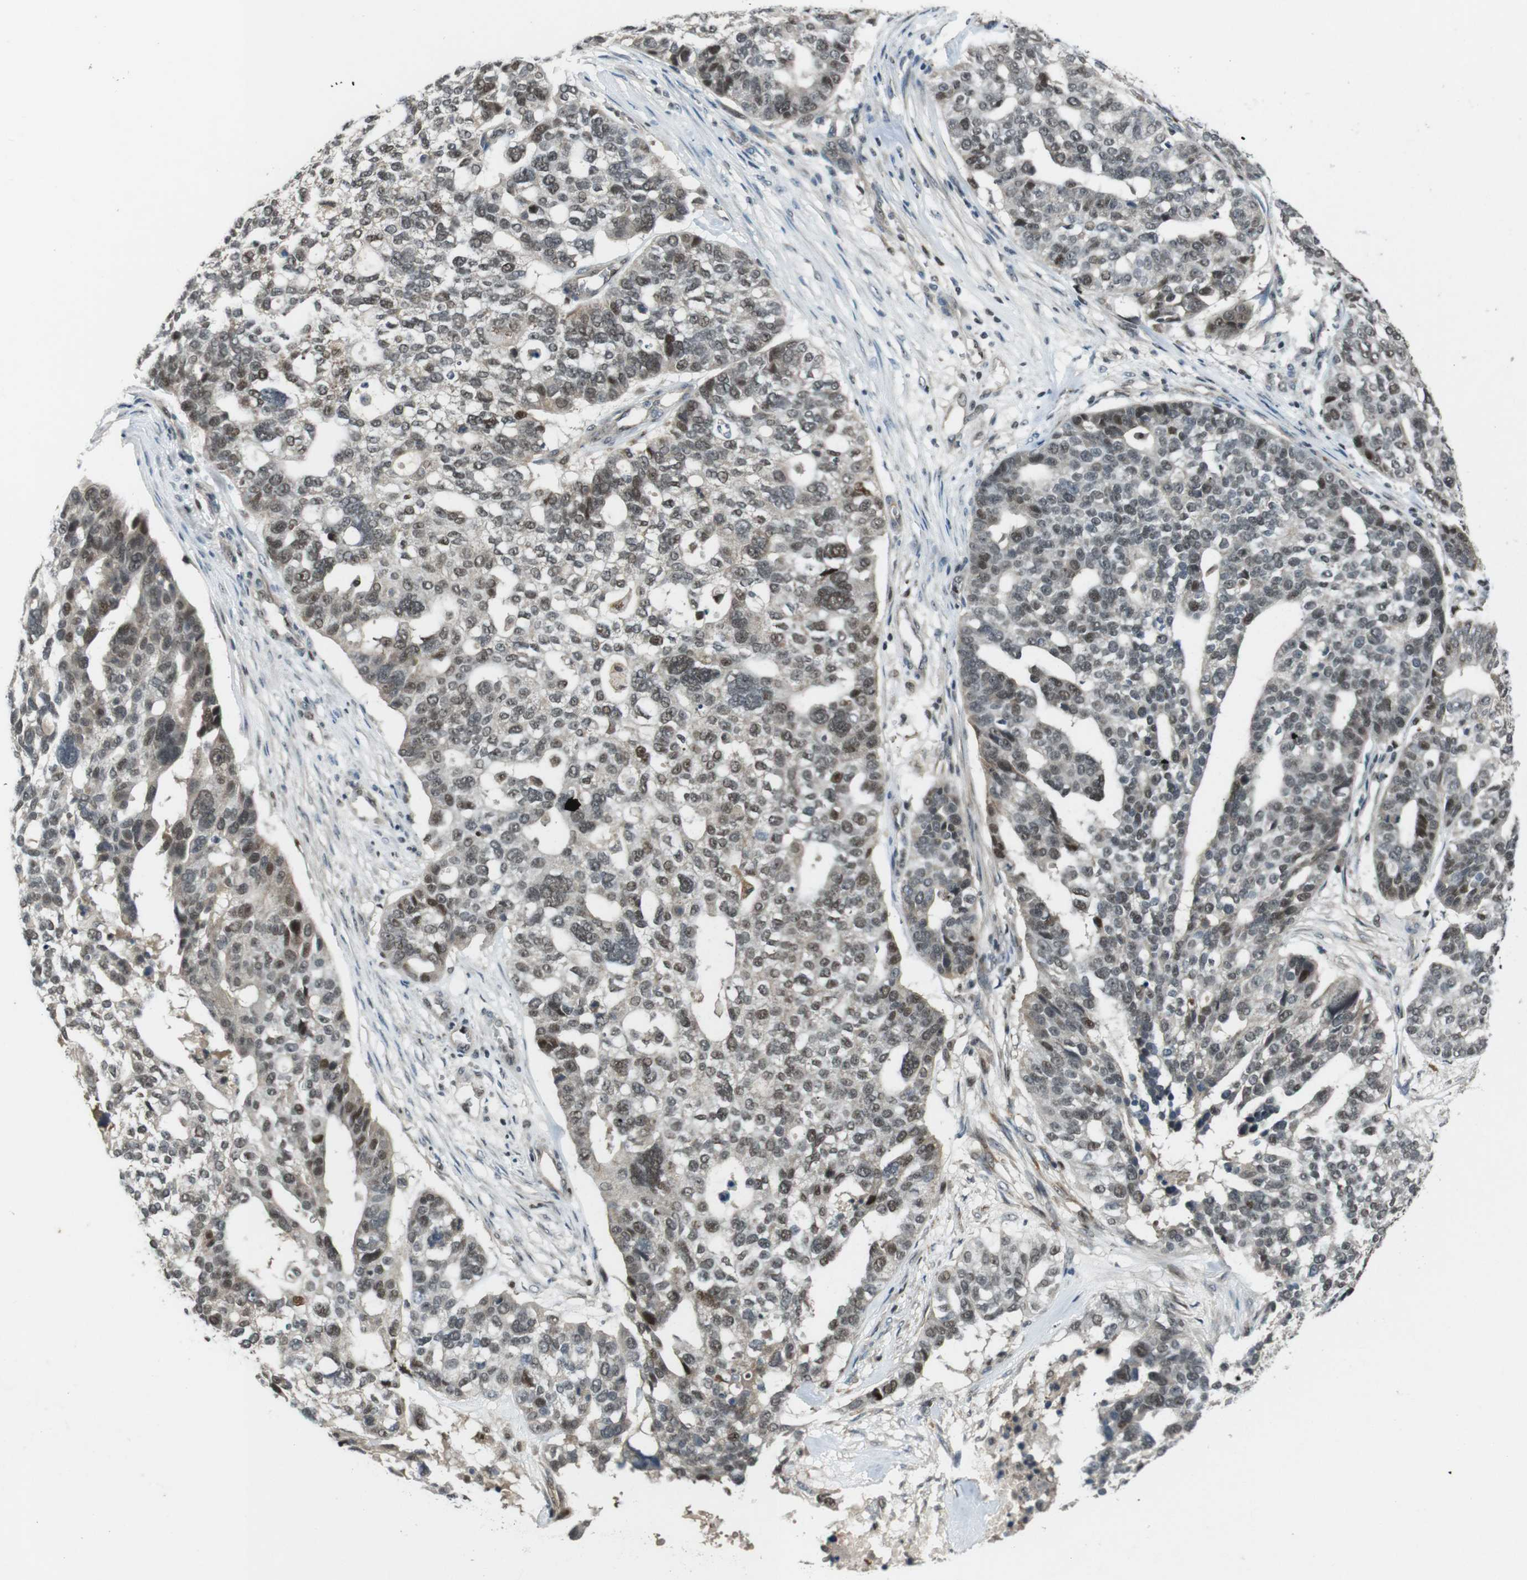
{"staining": {"intensity": "moderate", "quantity": ">75%", "location": "nuclear"}, "tissue": "ovarian cancer", "cell_type": "Tumor cells", "image_type": "cancer", "snomed": [{"axis": "morphology", "description": "Cystadenocarcinoma, serous, NOS"}, {"axis": "topography", "description": "Ovary"}], "caption": "Immunohistochemical staining of human ovarian cancer (serous cystadenocarcinoma) shows moderate nuclear protein positivity in approximately >75% of tumor cells.", "gene": "MAPKAPK5", "patient": {"sex": "female", "age": 59}}